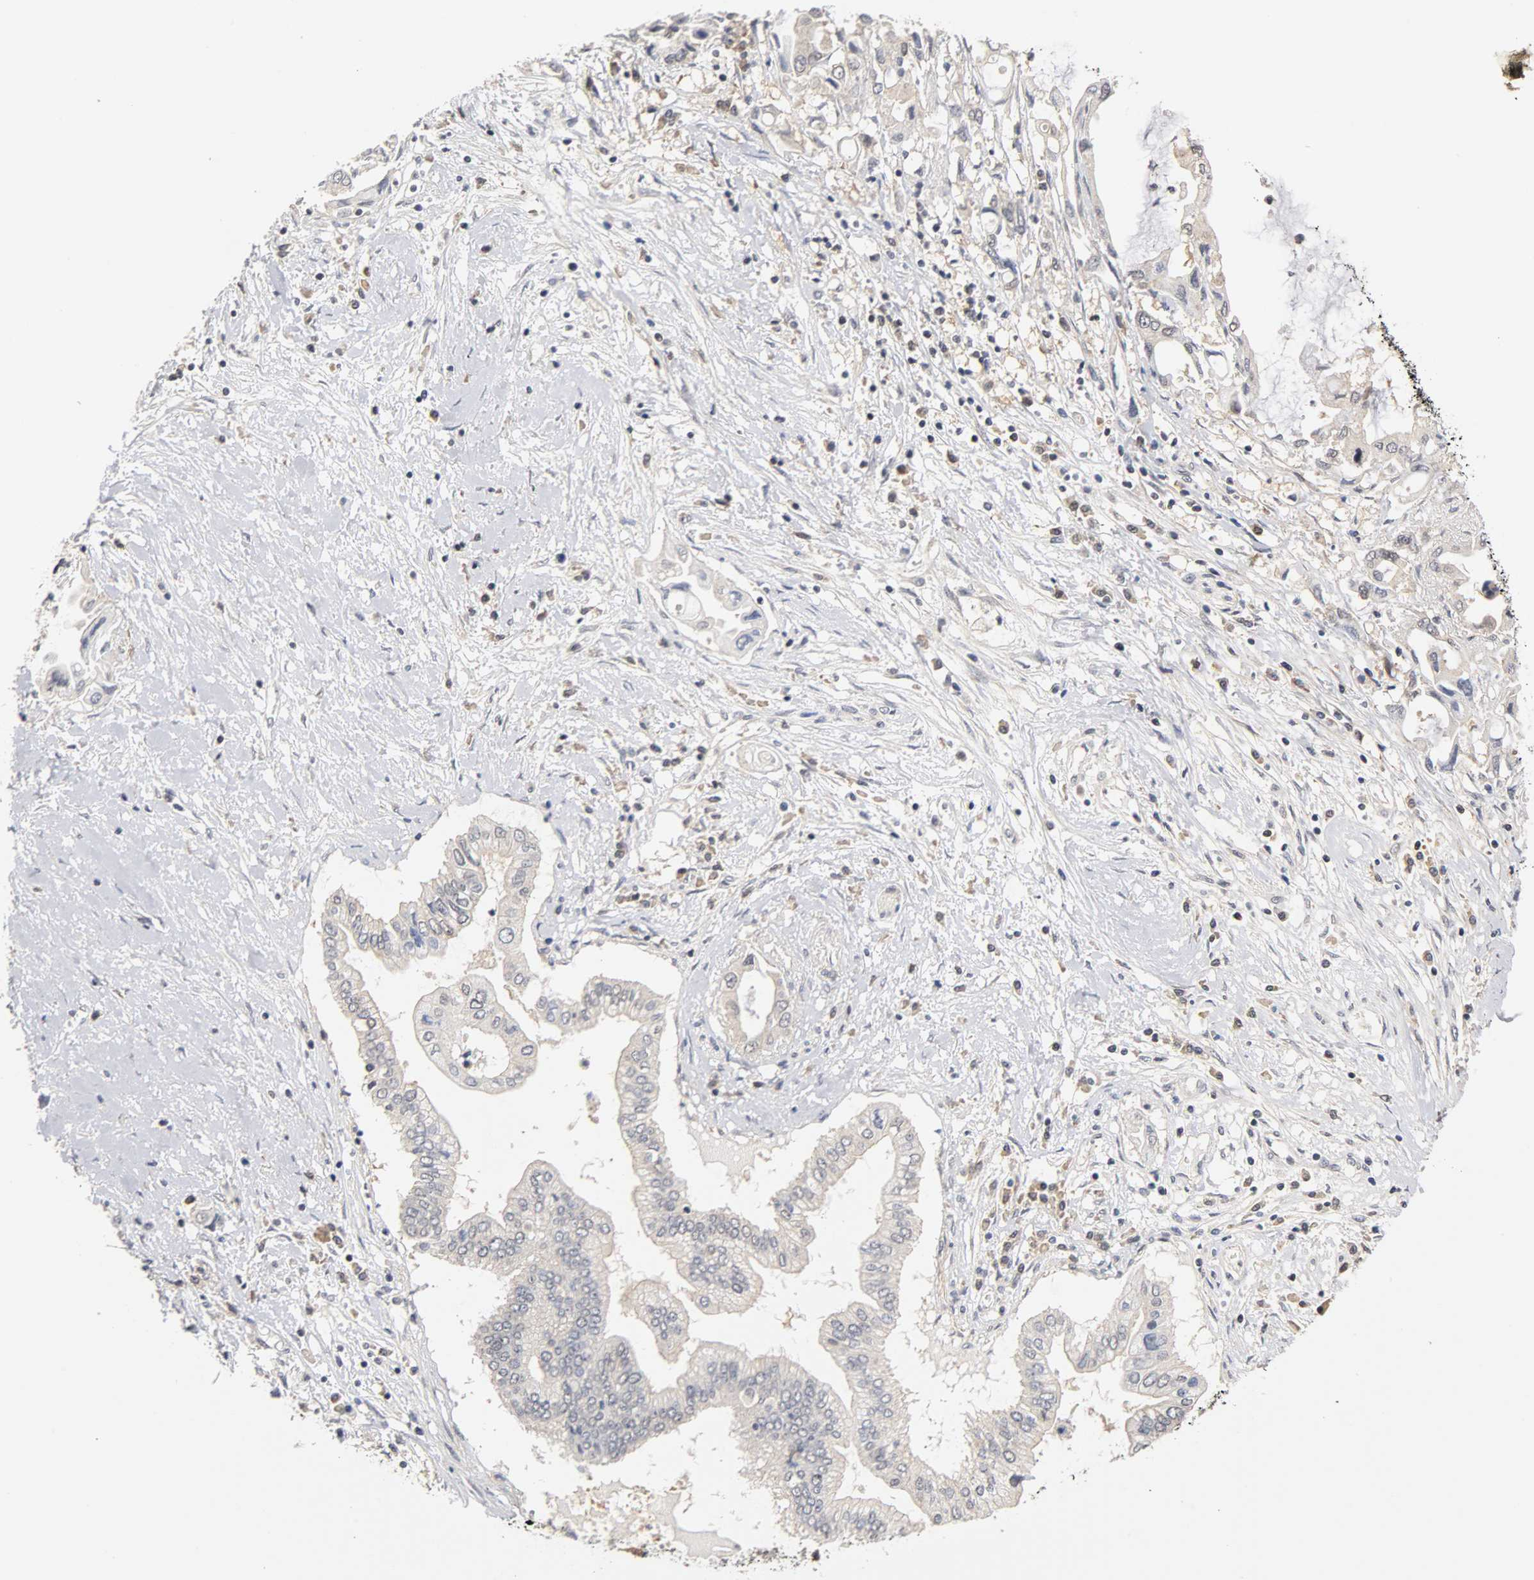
{"staining": {"intensity": "negative", "quantity": "none", "location": "none"}, "tissue": "pancreatic cancer", "cell_type": "Tumor cells", "image_type": "cancer", "snomed": [{"axis": "morphology", "description": "Adenocarcinoma, NOS"}, {"axis": "topography", "description": "Pancreas"}], "caption": "An IHC image of pancreatic adenocarcinoma is shown. There is no staining in tumor cells of pancreatic adenocarcinoma.", "gene": "UBE2M", "patient": {"sex": "female", "age": 57}}